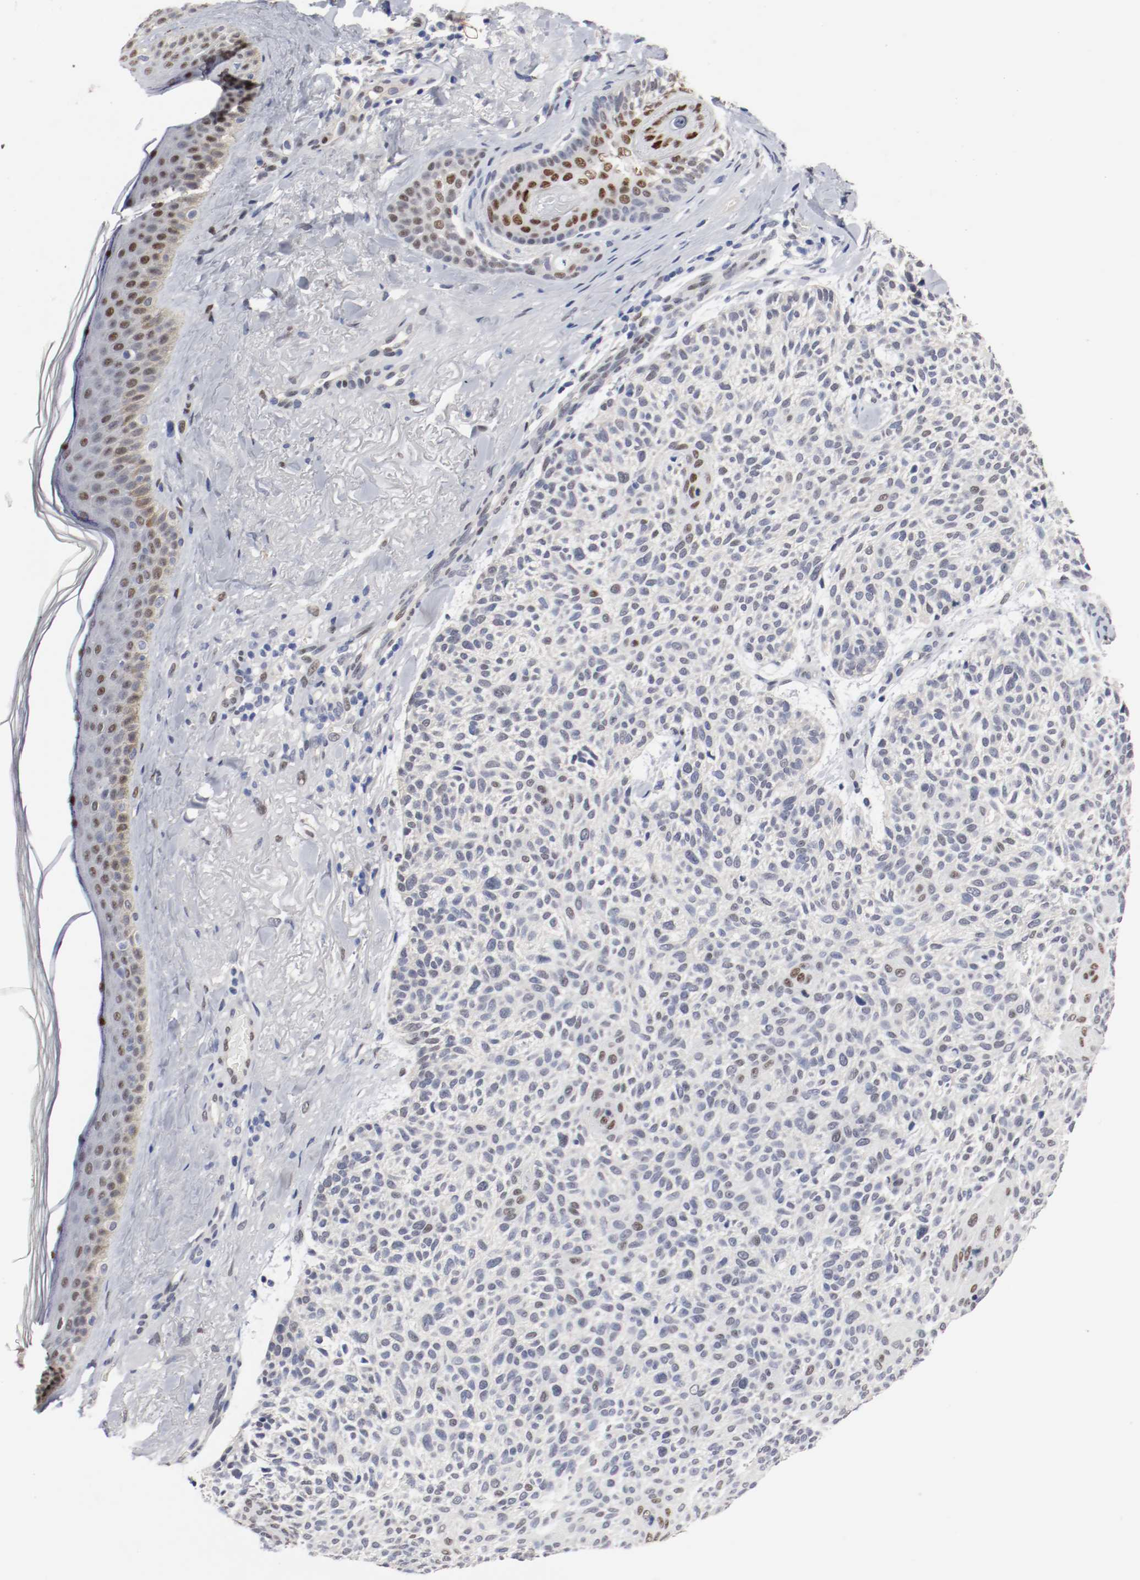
{"staining": {"intensity": "moderate", "quantity": "<25%", "location": "nuclear"}, "tissue": "skin cancer", "cell_type": "Tumor cells", "image_type": "cancer", "snomed": [{"axis": "morphology", "description": "Normal tissue, NOS"}, {"axis": "morphology", "description": "Basal cell carcinoma"}, {"axis": "topography", "description": "Skin"}], "caption": "Immunohistochemistry (IHC) histopathology image of human skin cancer stained for a protein (brown), which reveals low levels of moderate nuclear positivity in about <25% of tumor cells.", "gene": "FOSL2", "patient": {"sex": "female", "age": 70}}